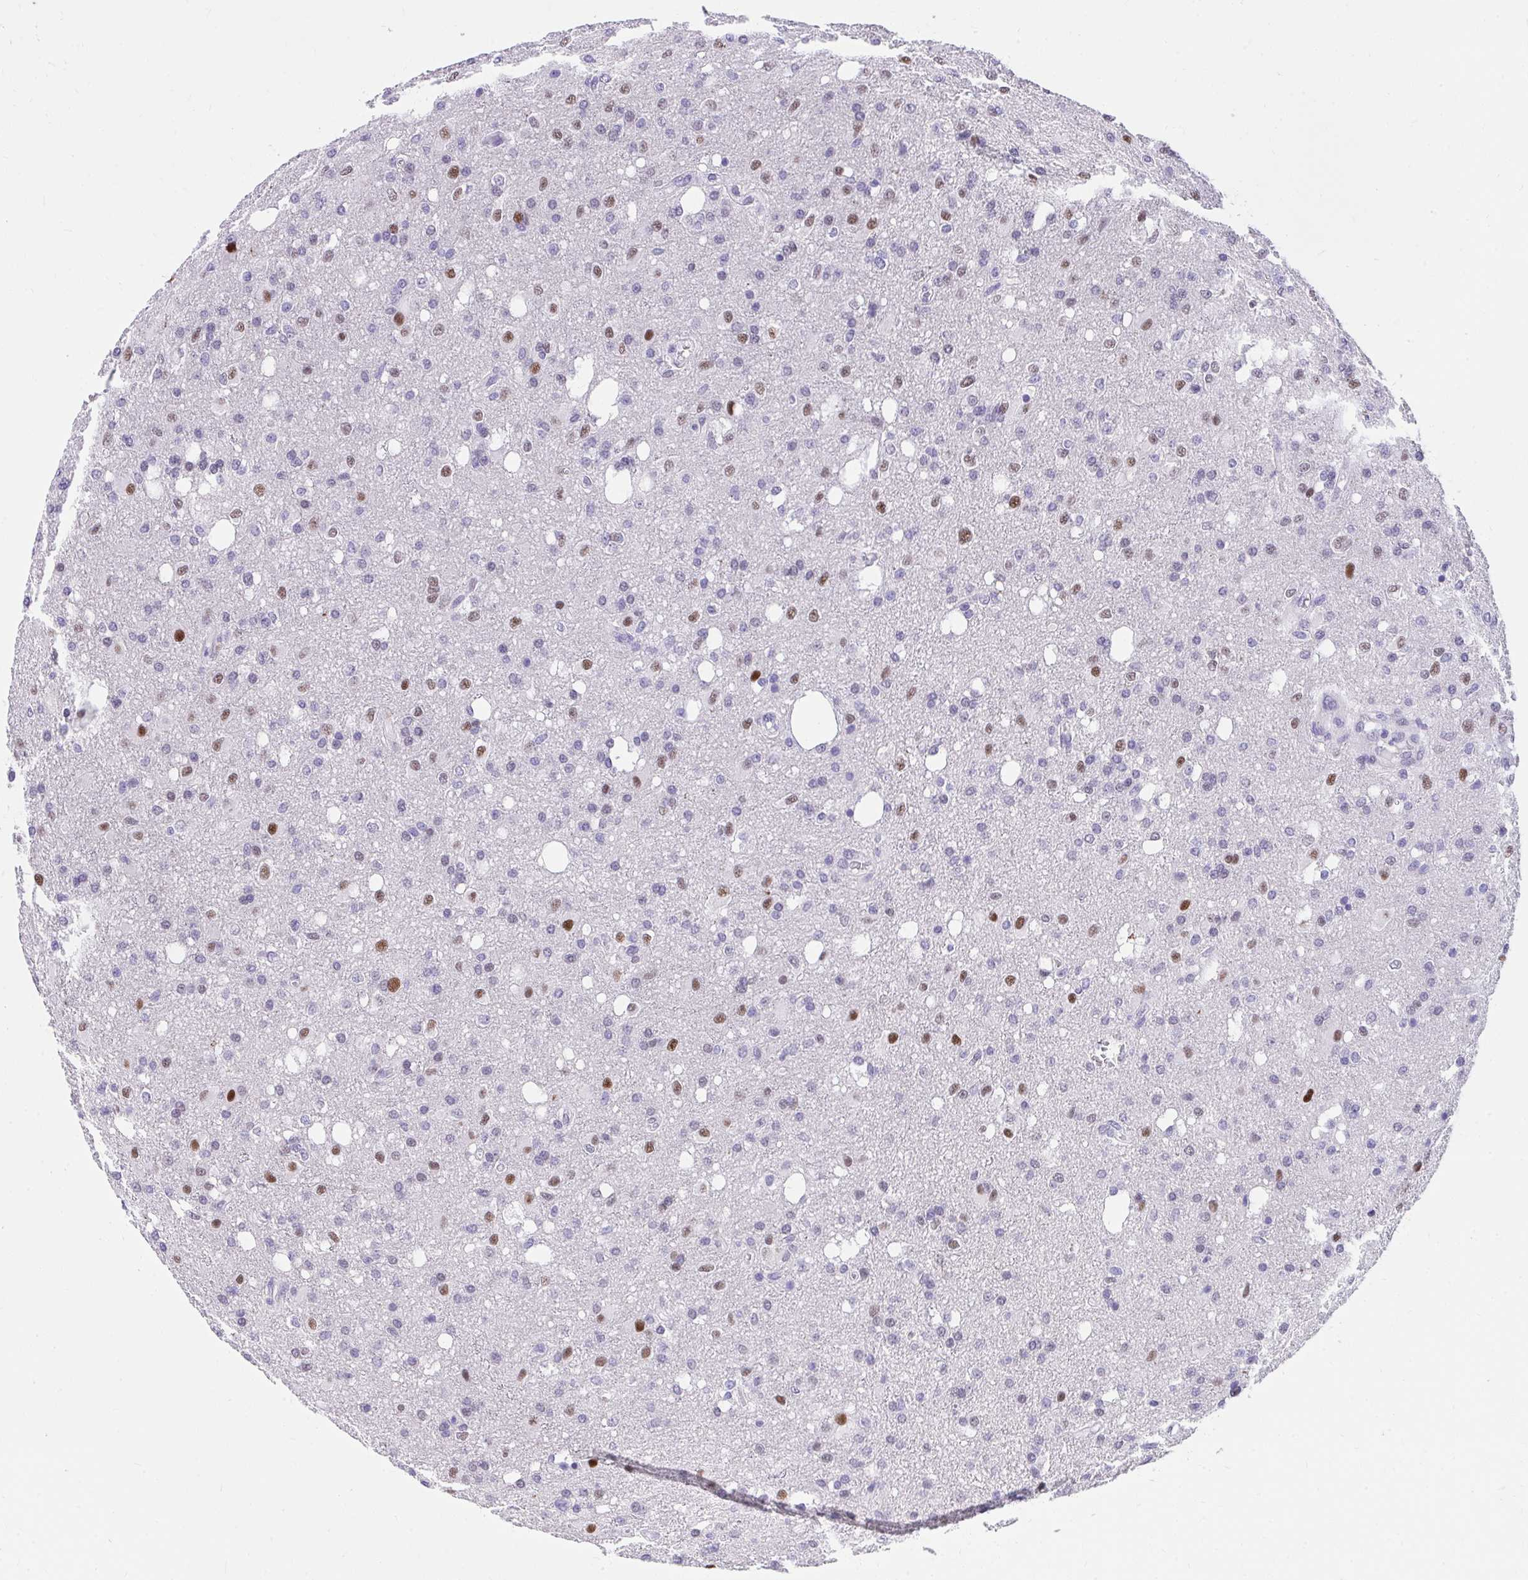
{"staining": {"intensity": "moderate", "quantity": "25%-75%", "location": "nuclear"}, "tissue": "glioma", "cell_type": "Tumor cells", "image_type": "cancer", "snomed": [{"axis": "morphology", "description": "Glioma, malignant, Low grade"}, {"axis": "topography", "description": "Brain"}], "caption": "Protein staining of glioma tissue displays moderate nuclear positivity in about 25%-75% of tumor cells. (IHC, brightfield microscopy, high magnification).", "gene": "KLK1", "patient": {"sex": "female", "age": 58}}